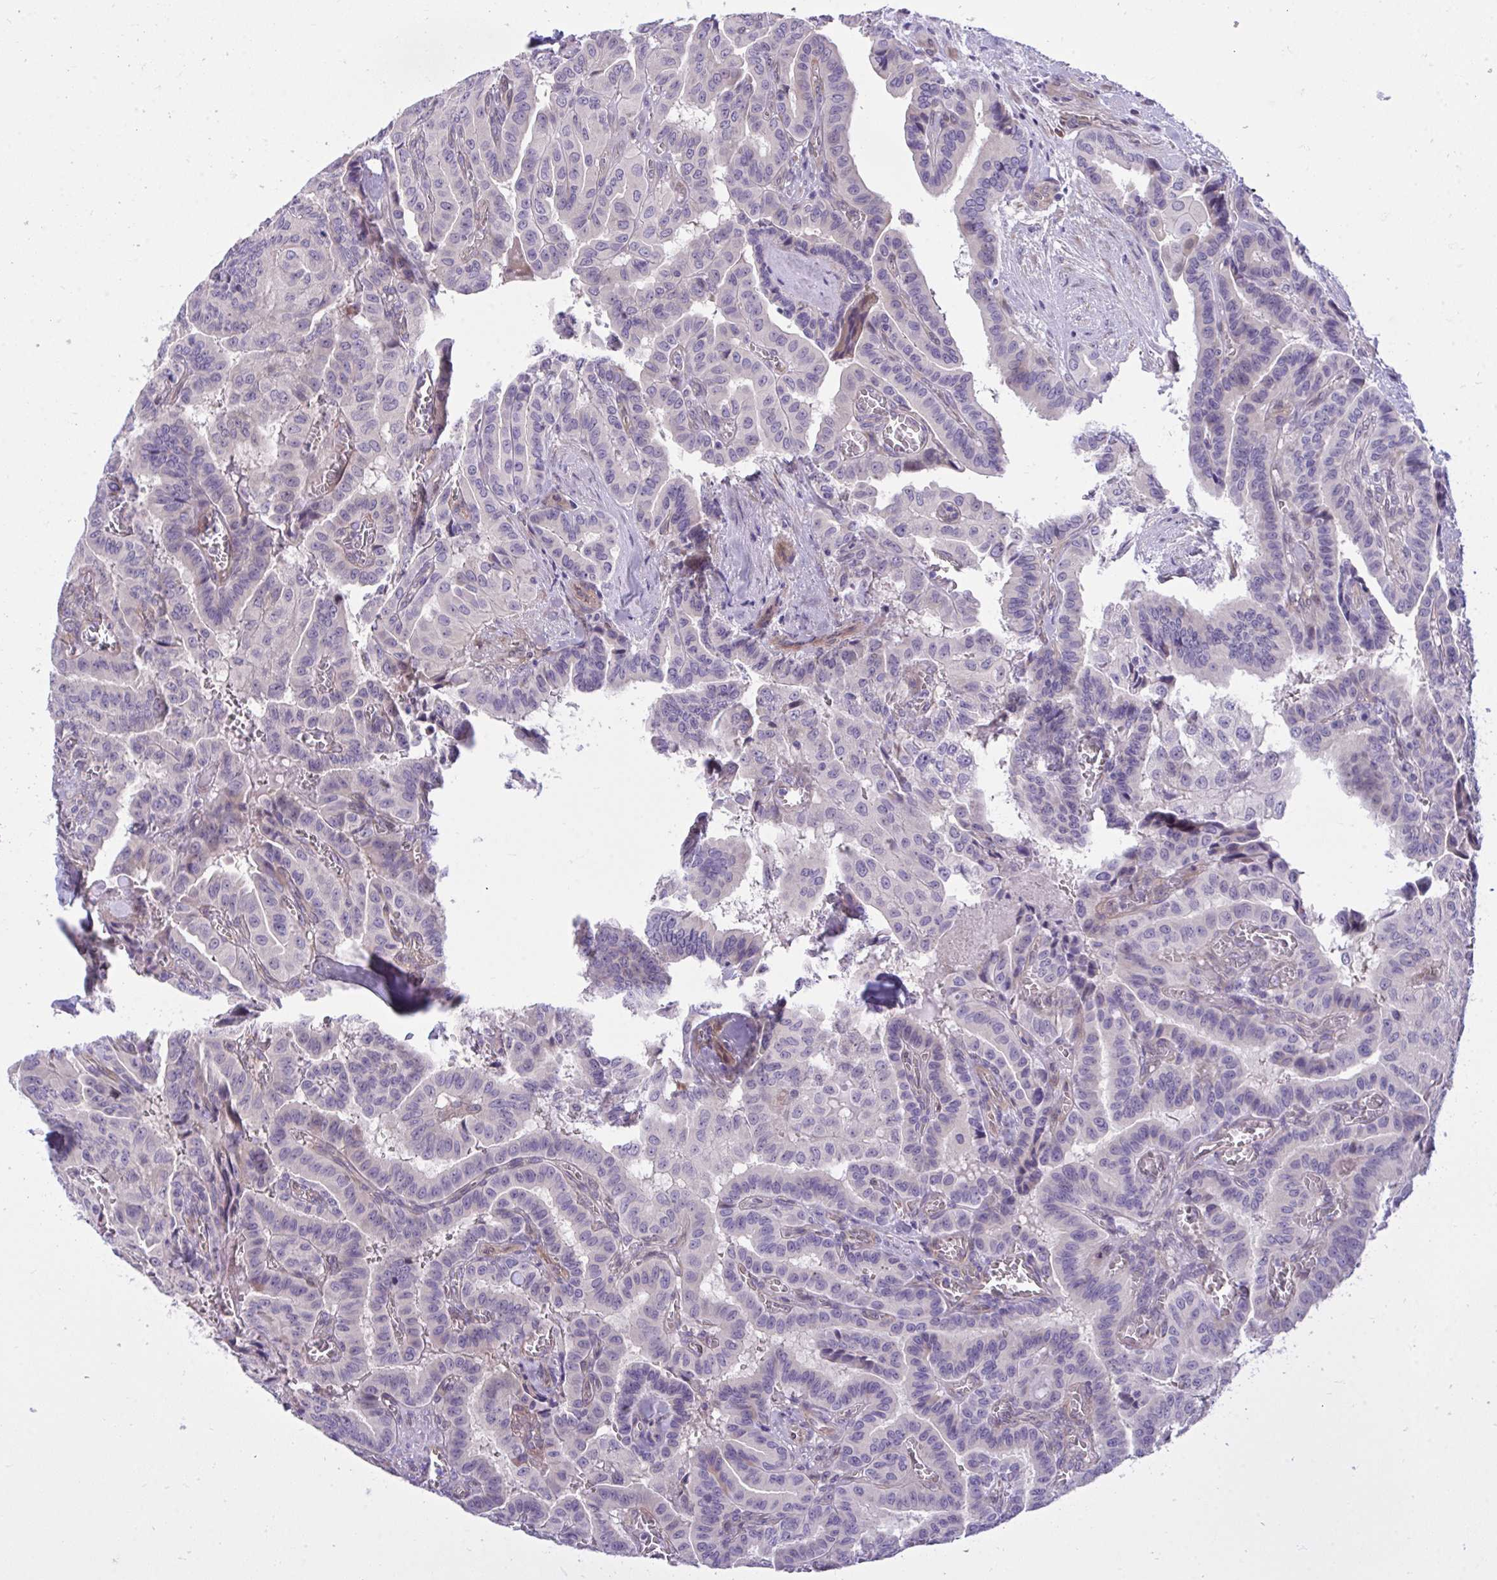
{"staining": {"intensity": "negative", "quantity": "none", "location": "none"}, "tissue": "thyroid cancer", "cell_type": "Tumor cells", "image_type": "cancer", "snomed": [{"axis": "morphology", "description": "Papillary adenocarcinoma, NOS"}, {"axis": "morphology", "description": "Papillary adenoma metastatic"}, {"axis": "topography", "description": "Thyroid gland"}], "caption": "Papillary adenoma metastatic (thyroid) was stained to show a protein in brown. There is no significant expression in tumor cells.", "gene": "HMBOX1", "patient": {"sex": "male", "age": 87}}